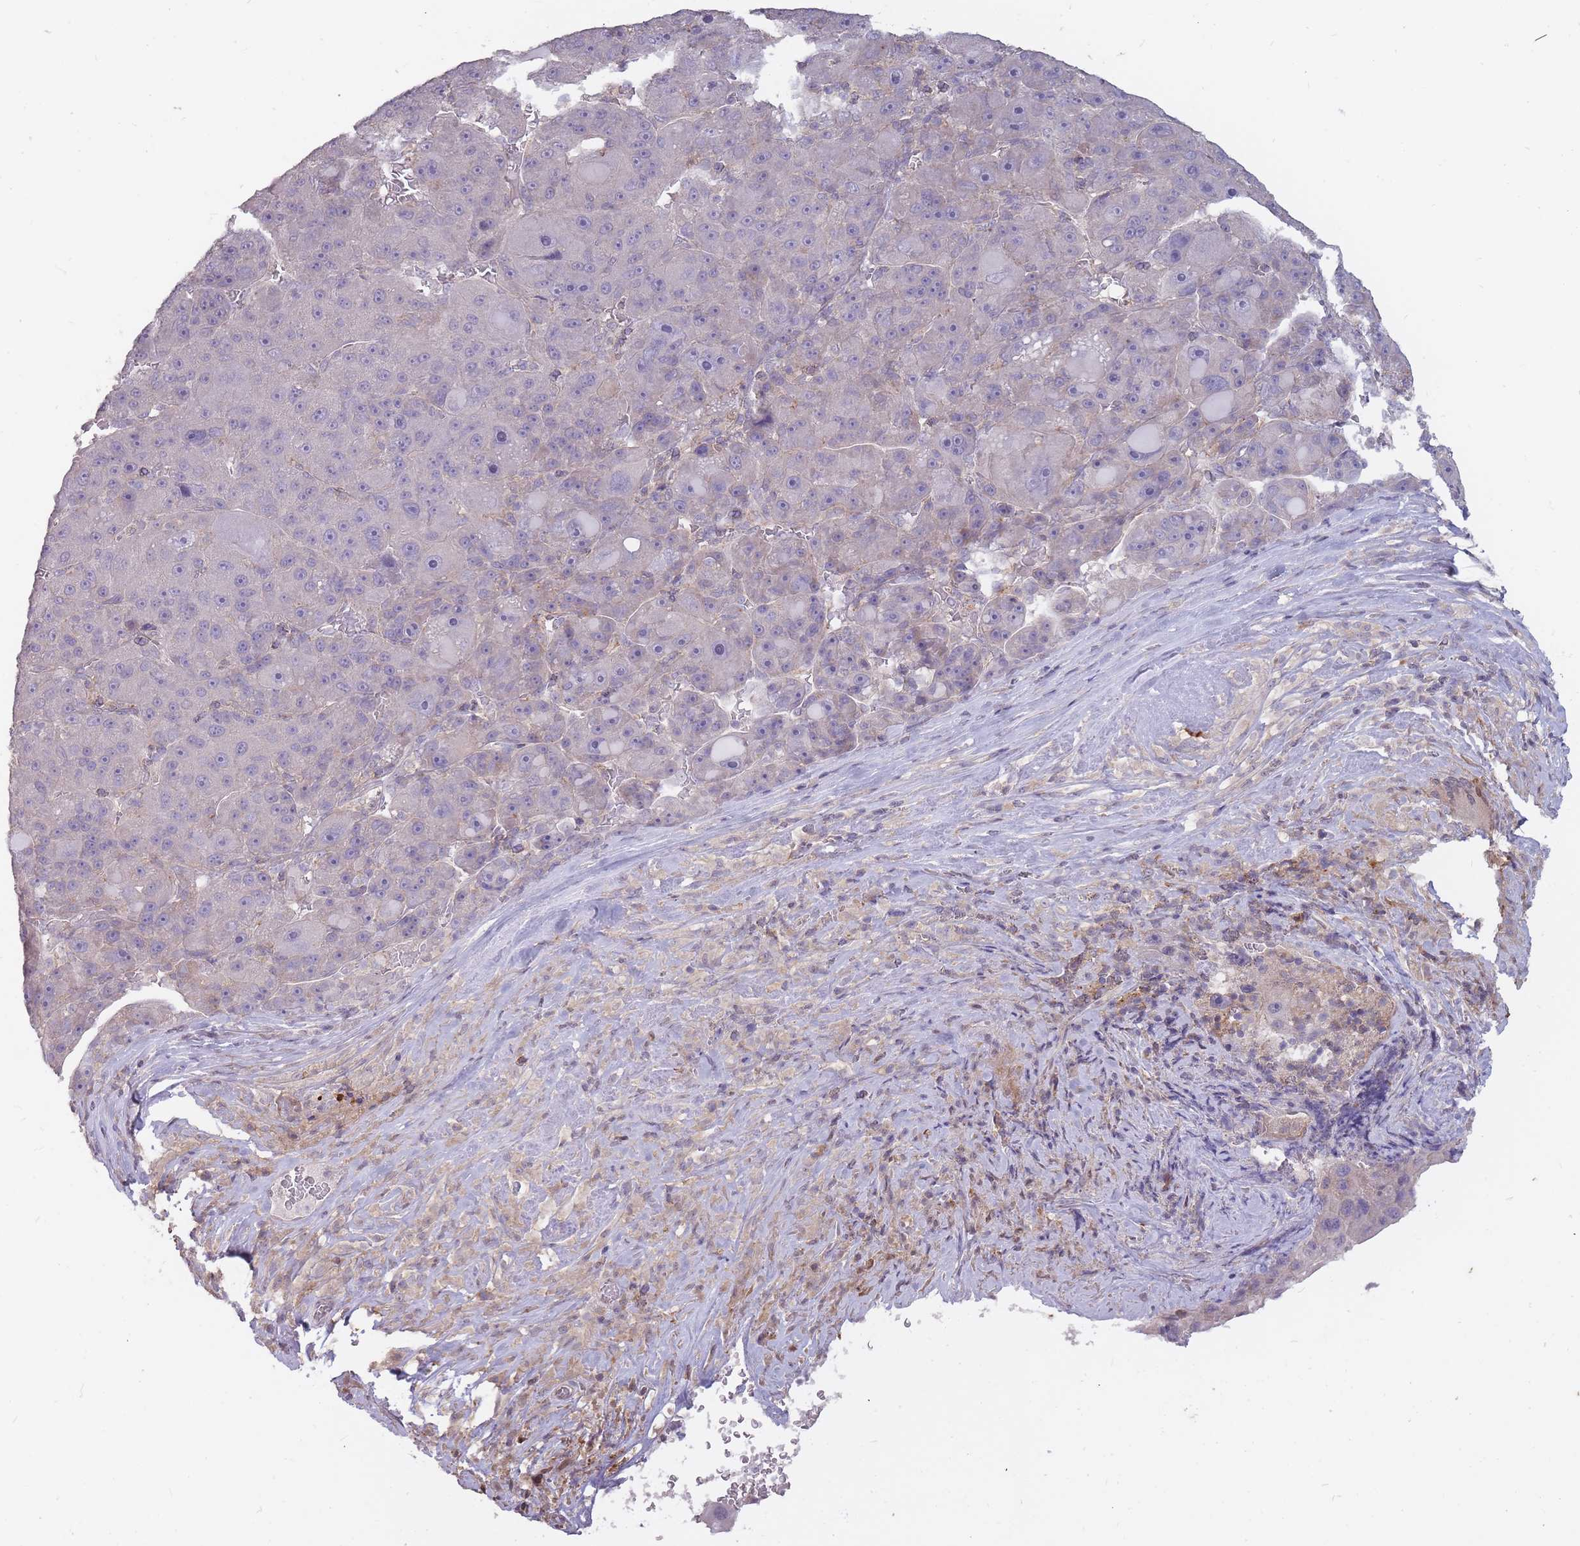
{"staining": {"intensity": "negative", "quantity": "none", "location": "none"}, "tissue": "liver cancer", "cell_type": "Tumor cells", "image_type": "cancer", "snomed": [{"axis": "morphology", "description": "Carcinoma, Hepatocellular, NOS"}, {"axis": "topography", "description": "Liver"}], "caption": "Liver hepatocellular carcinoma stained for a protein using immunohistochemistry displays no positivity tumor cells.", "gene": "TET3", "patient": {"sex": "male", "age": 76}}